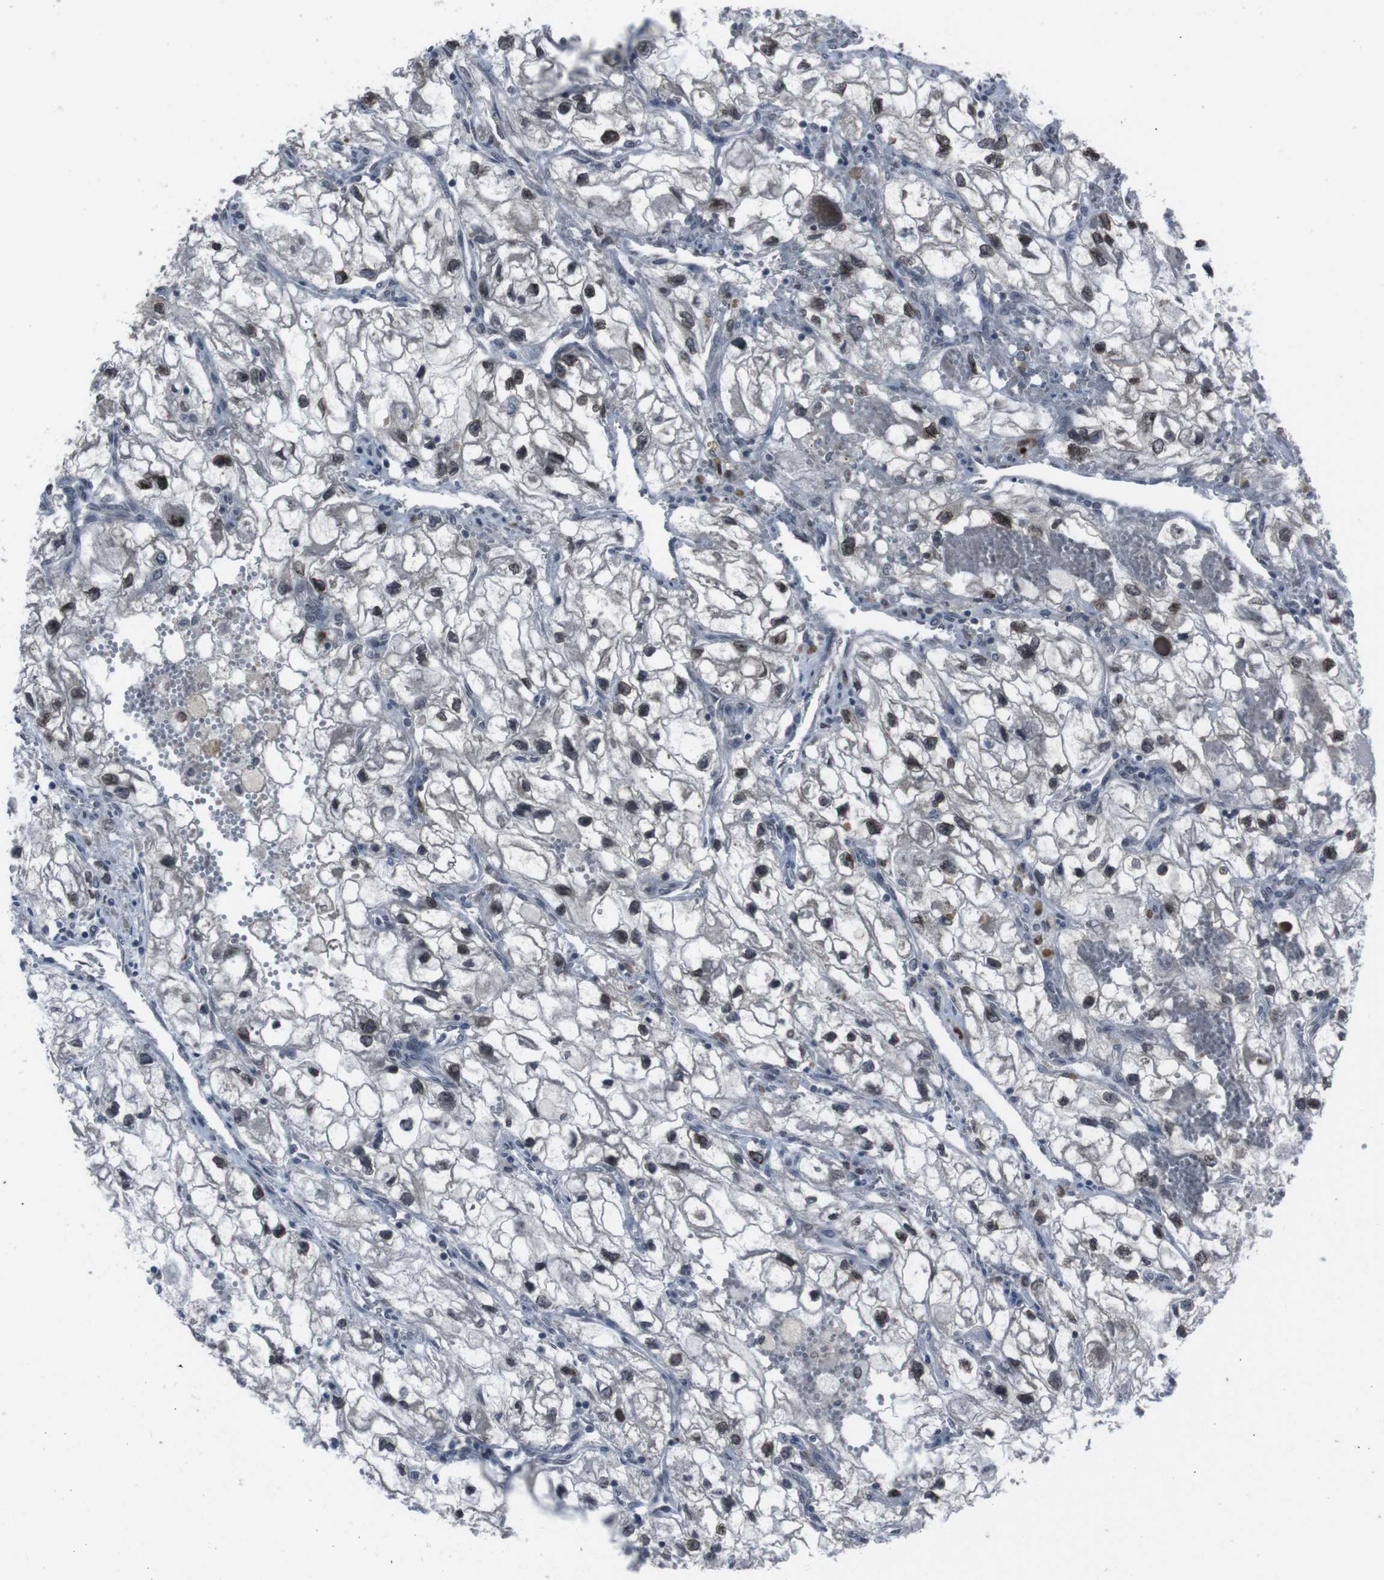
{"staining": {"intensity": "moderate", "quantity": ">75%", "location": "nuclear"}, "tissue": "renal cancer", "cell_type": "Tumor cells", "image_type": "cancer", "snomed": [{"axis": "morphology", "description": "Adenocarcinoma, NOS"}, {"axis": "topography", "description": "Kidney"}], "caption": "A medium amount of moderate nuclear staining is present in about >75% of tumor cells in adenocarcinoma (renal) tissue.", "gene": "SS18L1", "patient": {"sex": "female", "age": 70}}